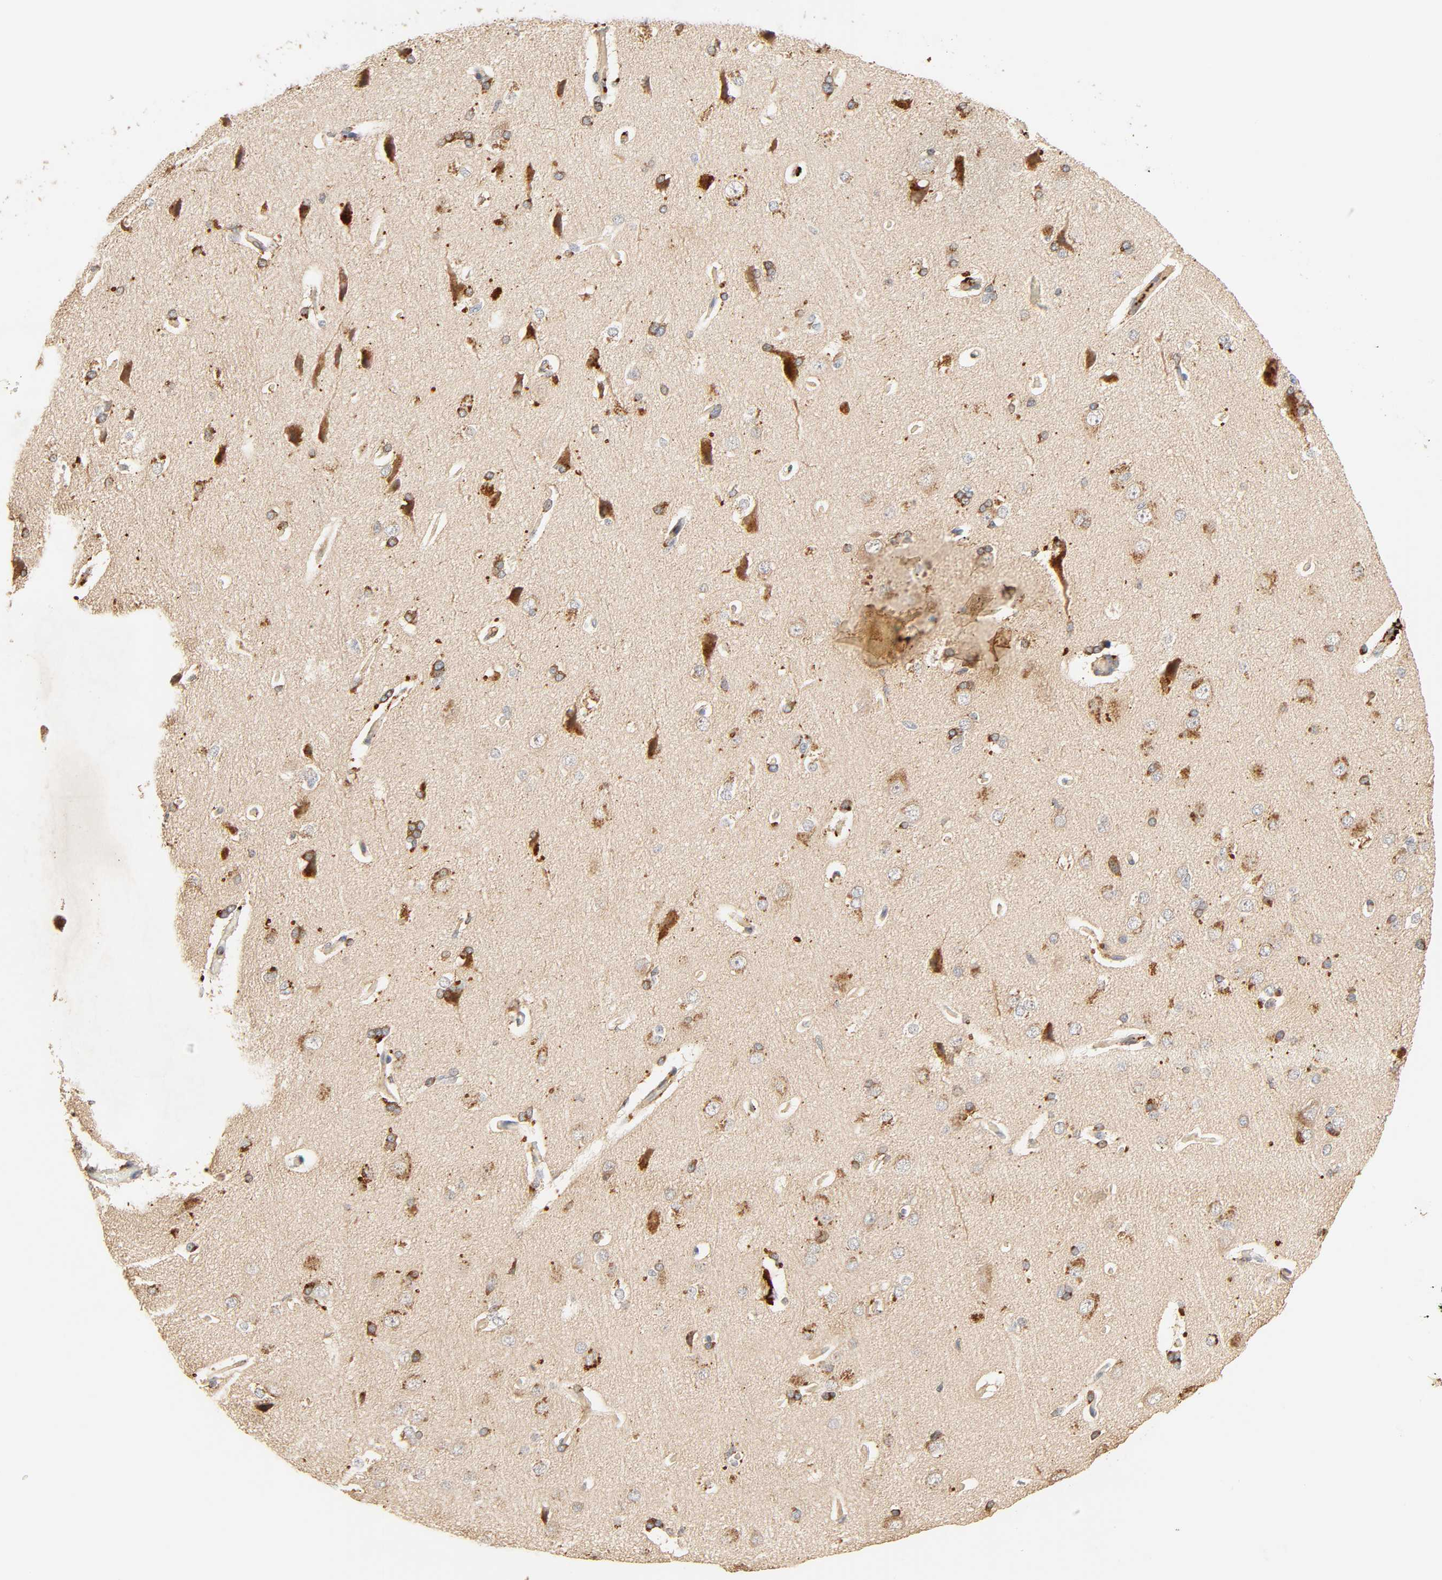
{"staining": {"intensity": "moderate", "quantity": ">75%", "location": "cytoplasmic/membranous"}, "tissue": "cerebral cortex", "cell_type": "Endothelial cells", "image_type": "normal", "snomed": [{"axis": "morphology", "description": "Normal tissue, NOS"}, {"axis": "topography", "description": "Cerebral cortex"}], "caption": "Immunohistochemistry micrograph of normal human cerebral cortex stained for a protein (brown), which displays medium levels of moderate cytoplasmic/membranous staining in approximately >75% of endothelial cells.", "gene": "MAPK6", "patient": {"sex": "male", "age": 62}}